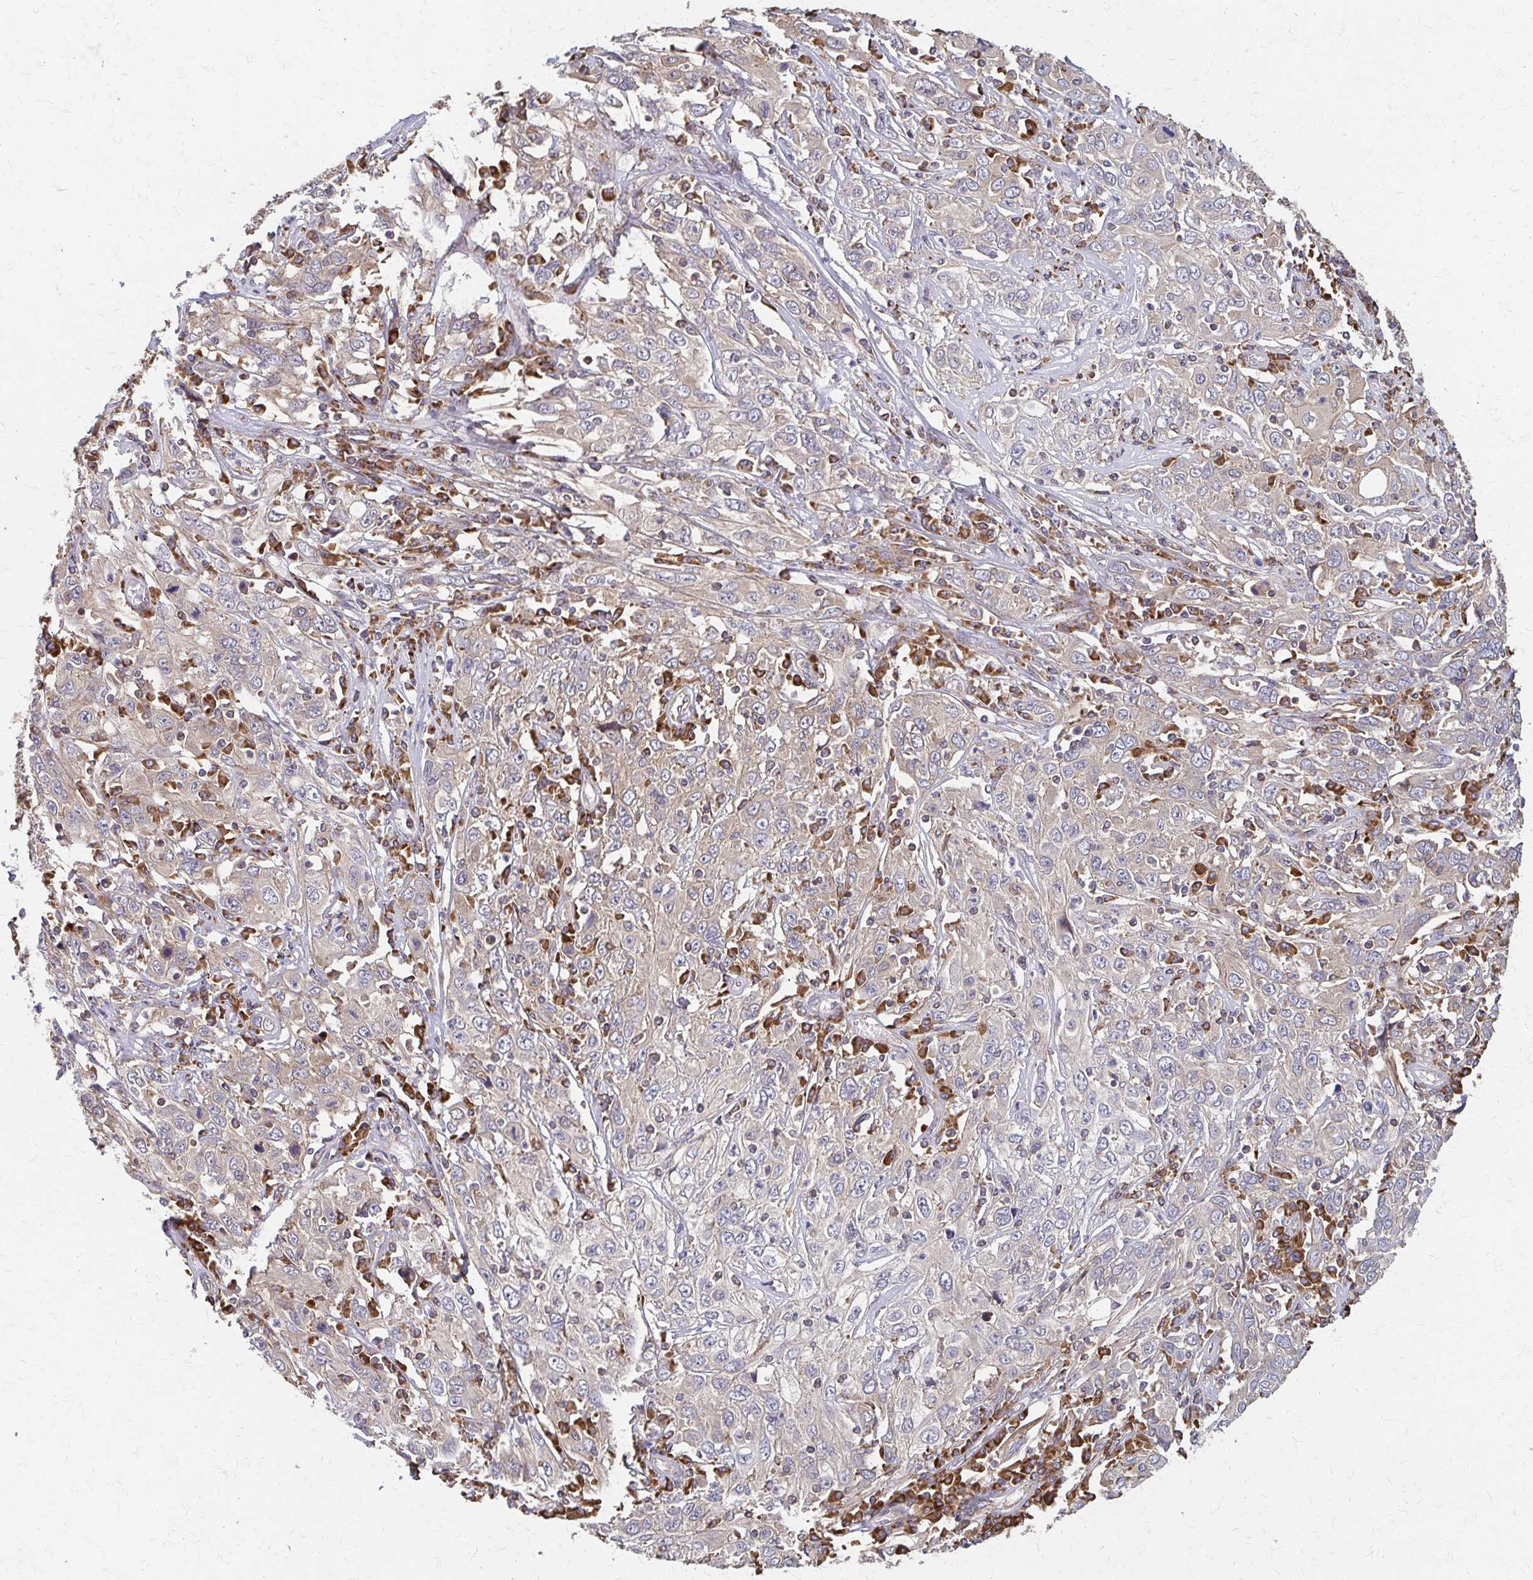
{"staining": {"intensity": "weak", "quantity": ">75%", "location": "cytoplasmic/membranous"}, "tissue": "cervical cancer", "cell_type": "Tumor cells", "image_type": "cancer", "snomed": [{"axis": "morphology", "description": "Squamous cell carcinoma, NOS"}, {"axis": "topography", "description": "Cervix"}], "caption": "Cervical cancer (squamous cell carcinoma) stained with a brown dye shows weak cytoplasmic/membranous positive staining in approximately >75% of tumor cells.", "gene": "EEF2", "patient": {"sex": "female", "age": 46}}